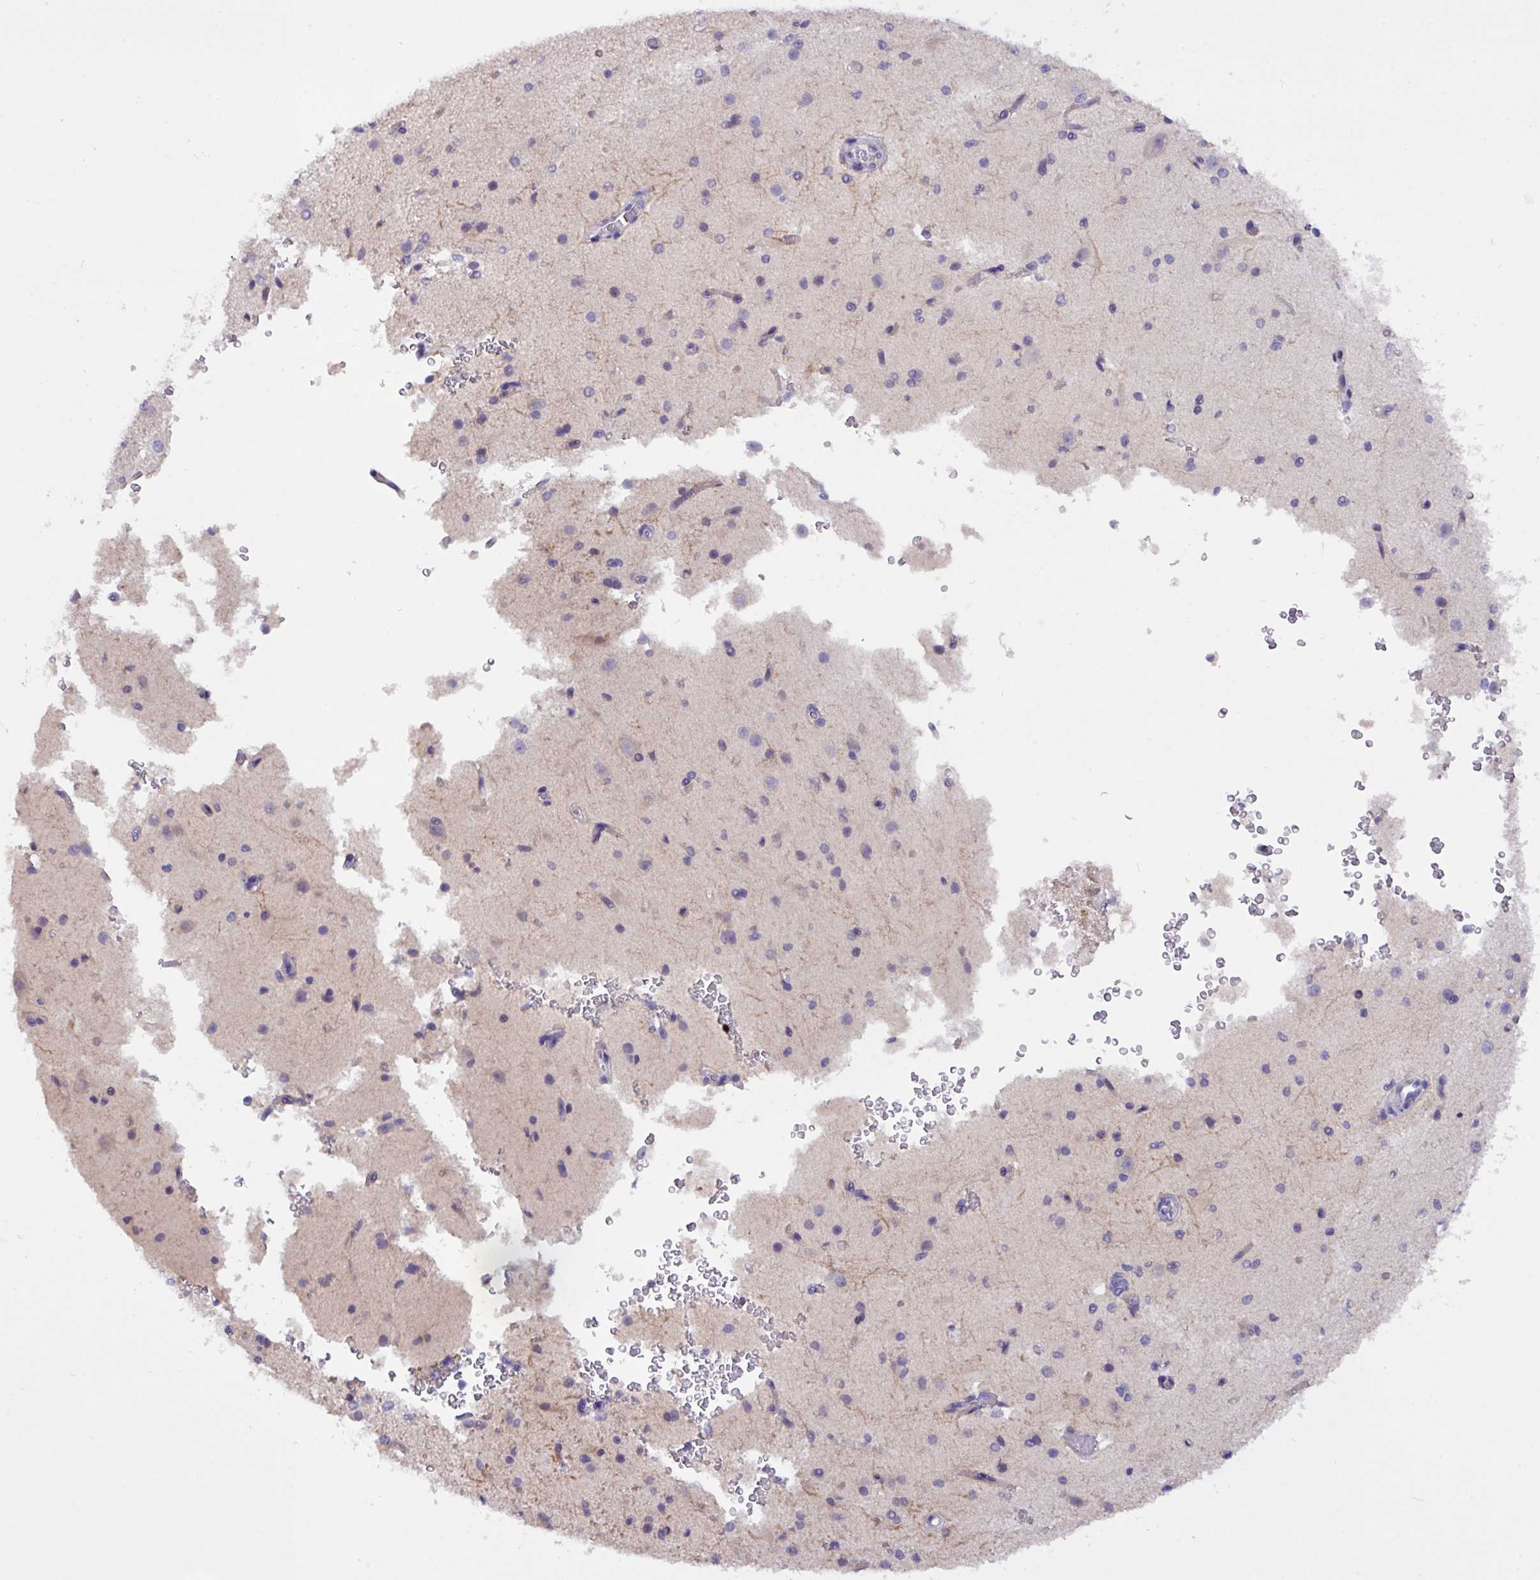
{"staining": {"intensity": "negative", "quantity": "none", "location": "none"}, "tissue": "cerebral cortex", "cell_type": "Endothelial cells", "image_type": "normal", "snomed": [{"axis": "morphology", "description": "Normal tissue, NOS"}, {"axis": "morphology", "description": "Inflammation, NOS"}, {"axis": "topography", "description": "Cerebral cortex"}], "caption": "This is an IHC photomicrograph of unremarkable cerebral cortex. There is no positivity in endothelial cells.", "gene": "PAX8", "patient": {"sex": "male", "age": 6}}